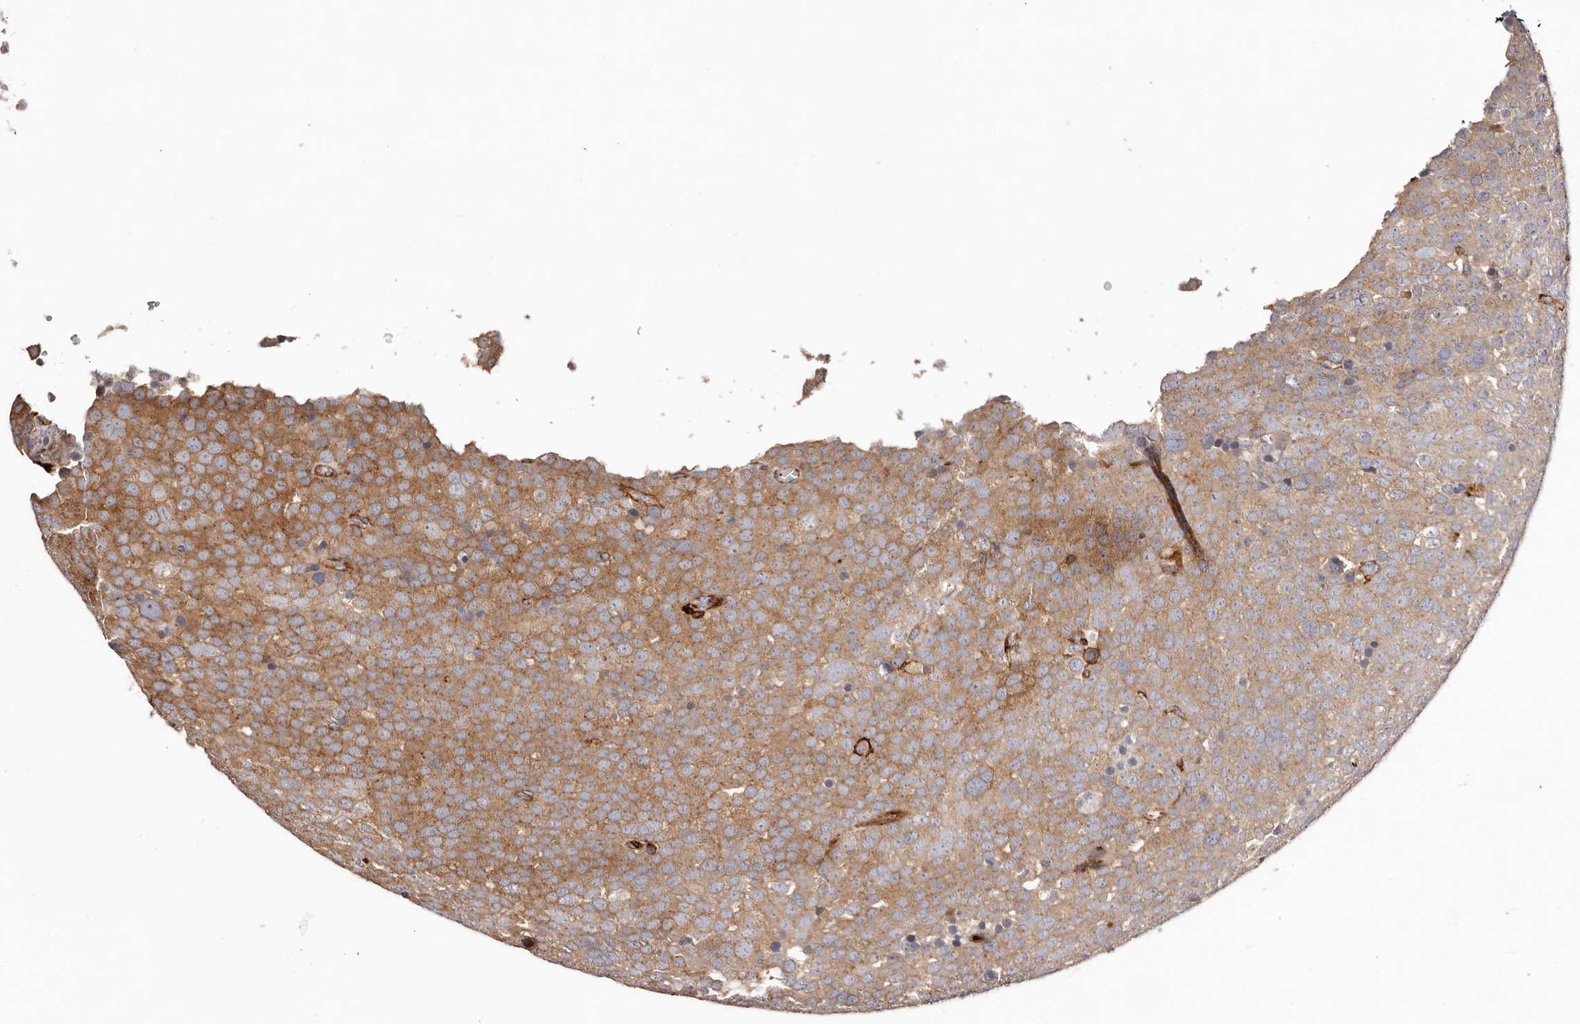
{"staining": {"intensity": "moderate", "quantity": ">75%", "location": "cytoplasmic/membranous"}, "tissue": "testis cancer", "cell_type": "Tumor cells", "image_type": "cancer", "snomed": [{"axis": "morphology", "description": "Seminoma, NOS"}, {"axis": "topography", "description": "Testis"}], "caption": "Immunohistochemical staining of testis cancer shows medium levels of moderate cytoplasmic/membranous positivity in approximately >75% of tumor cells.", "gene": "PTPN22", "patient": {"sex": "male", "age": 71}}